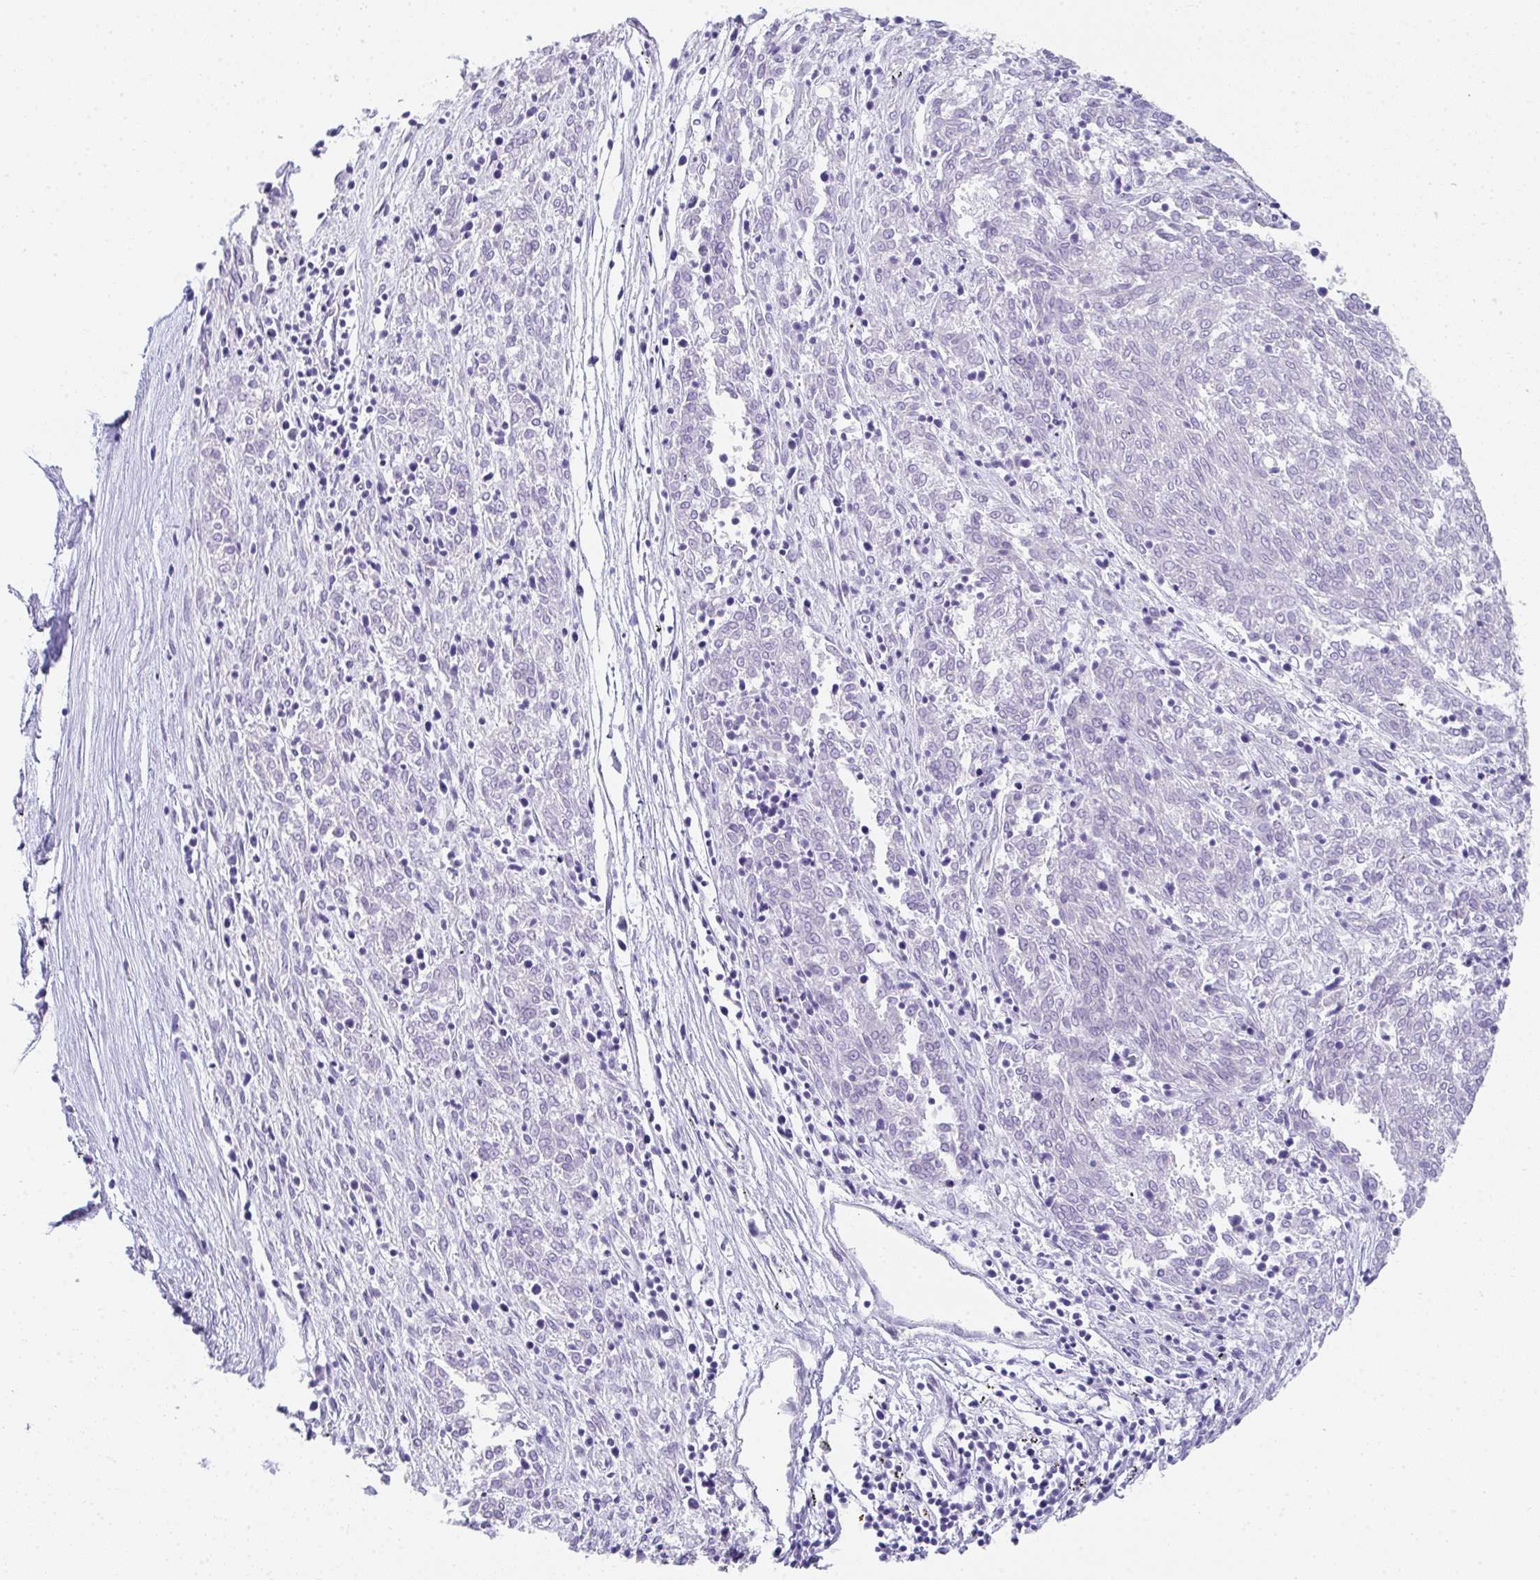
{"staining": {"intensity": "negative", "quantity": "none", "location": "none"}, "tissue": "melanoma", "cell_type": "Tumor cells", "image_type": "cancer", "snomed": [{"axis": "morphology", "description": "Malignant melanoma, NOS"}, {"axis": "topography", "description": "Skin"}], "caption": "Melanoma was stained to show a protein in brown. There is no significant staining in tumor cells. Nuclei are stained in blue.", "gene": "RLF", "patient": {"sex": "female", "age": 72}}